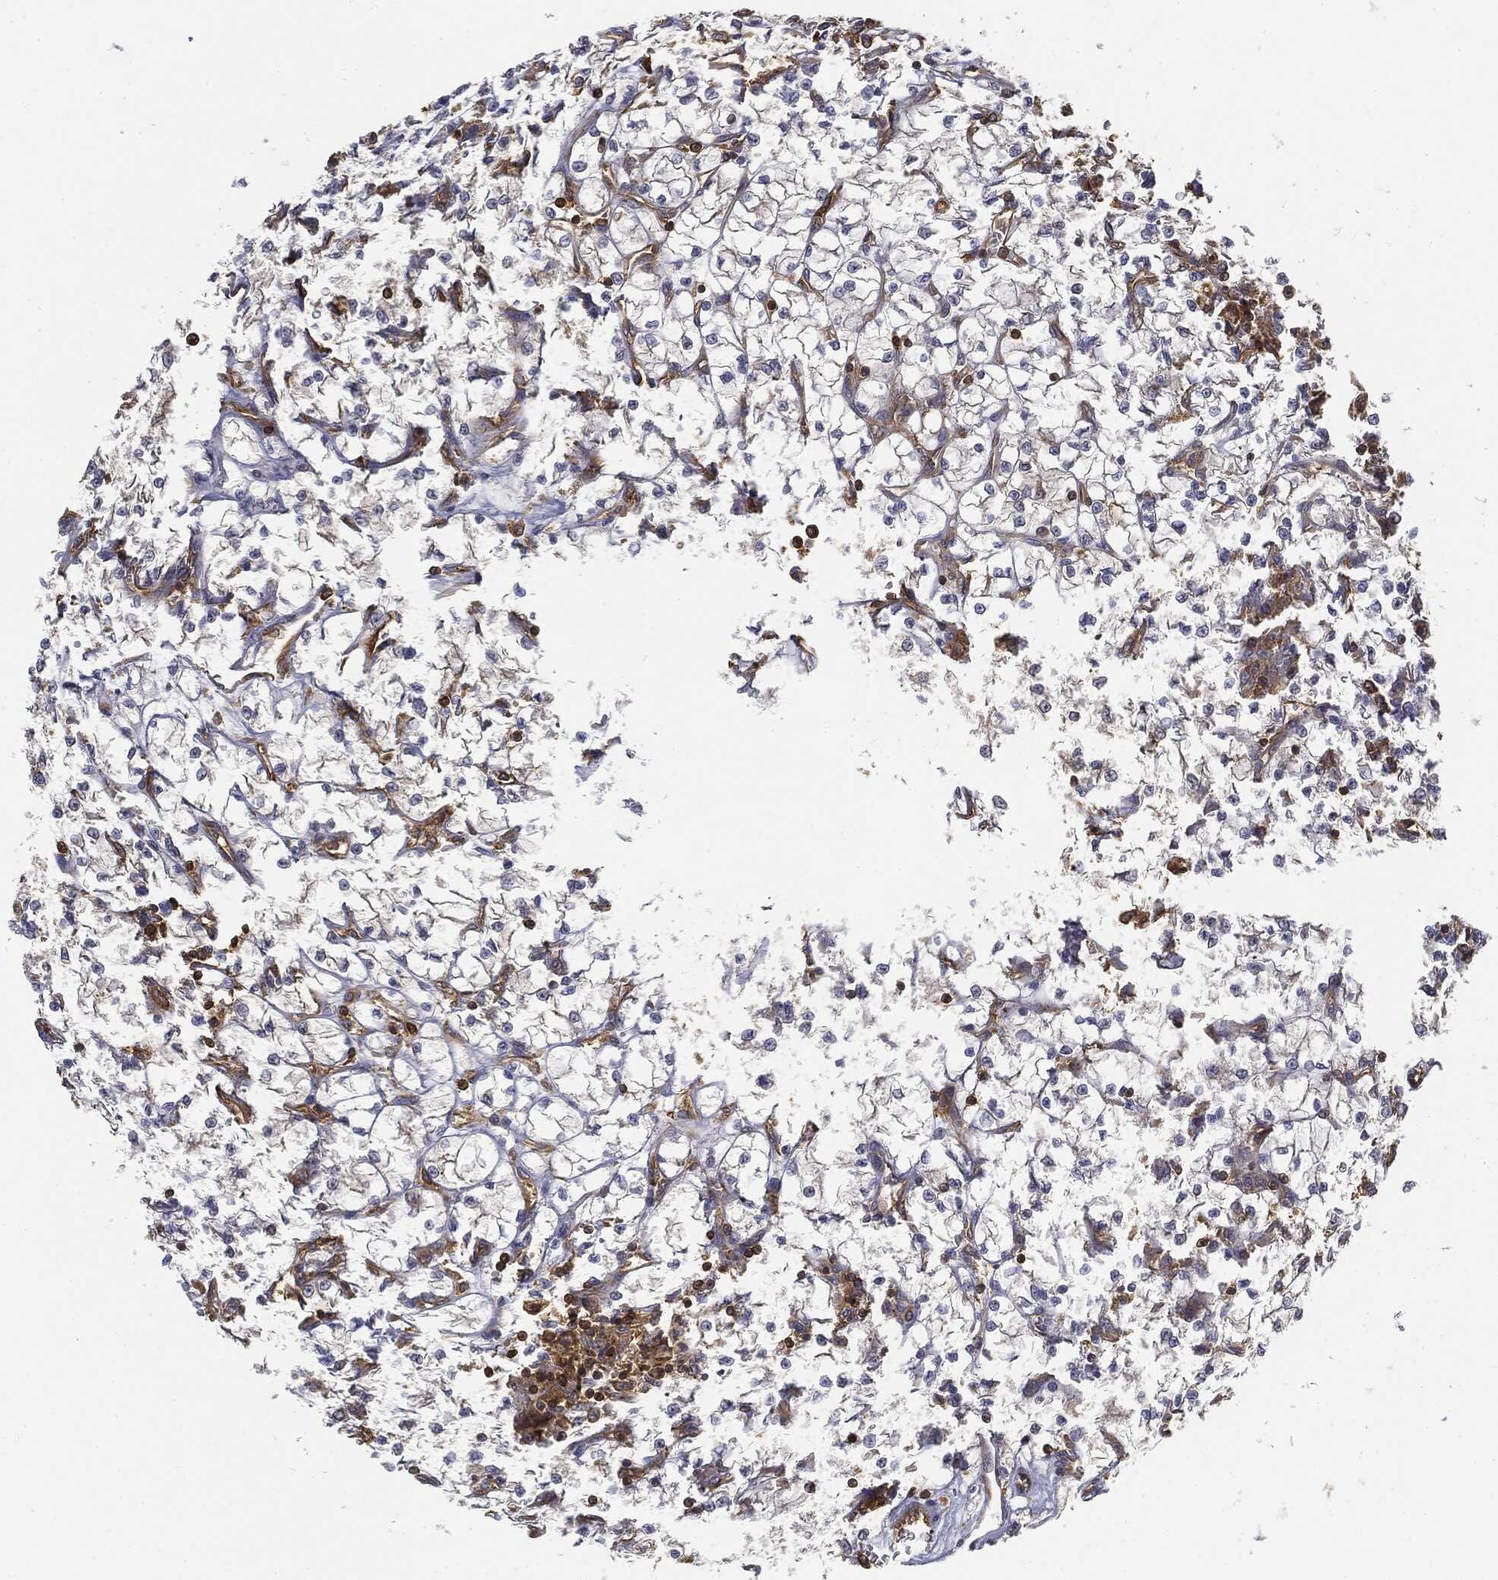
{"staining": {"intensity": "negative", "quantity": "none", "location": "none"}, "tissue": "renal cancer", "cell_type": "Tumor cells", "image_type": "cancer", "snomed": [{"axis": "morphology", "description": "Adenocarcinoma, NOS"}, {"axis": "topography", "description": "Kidney"}], "caption": "Human renal cancer (adenocarcinoma) stained for a protein using immunohistochemistry (IHC) demonstrates no staining in tumor cells.", "gene": "WDR1", "patient": {"sex": "female", "age": 64}}